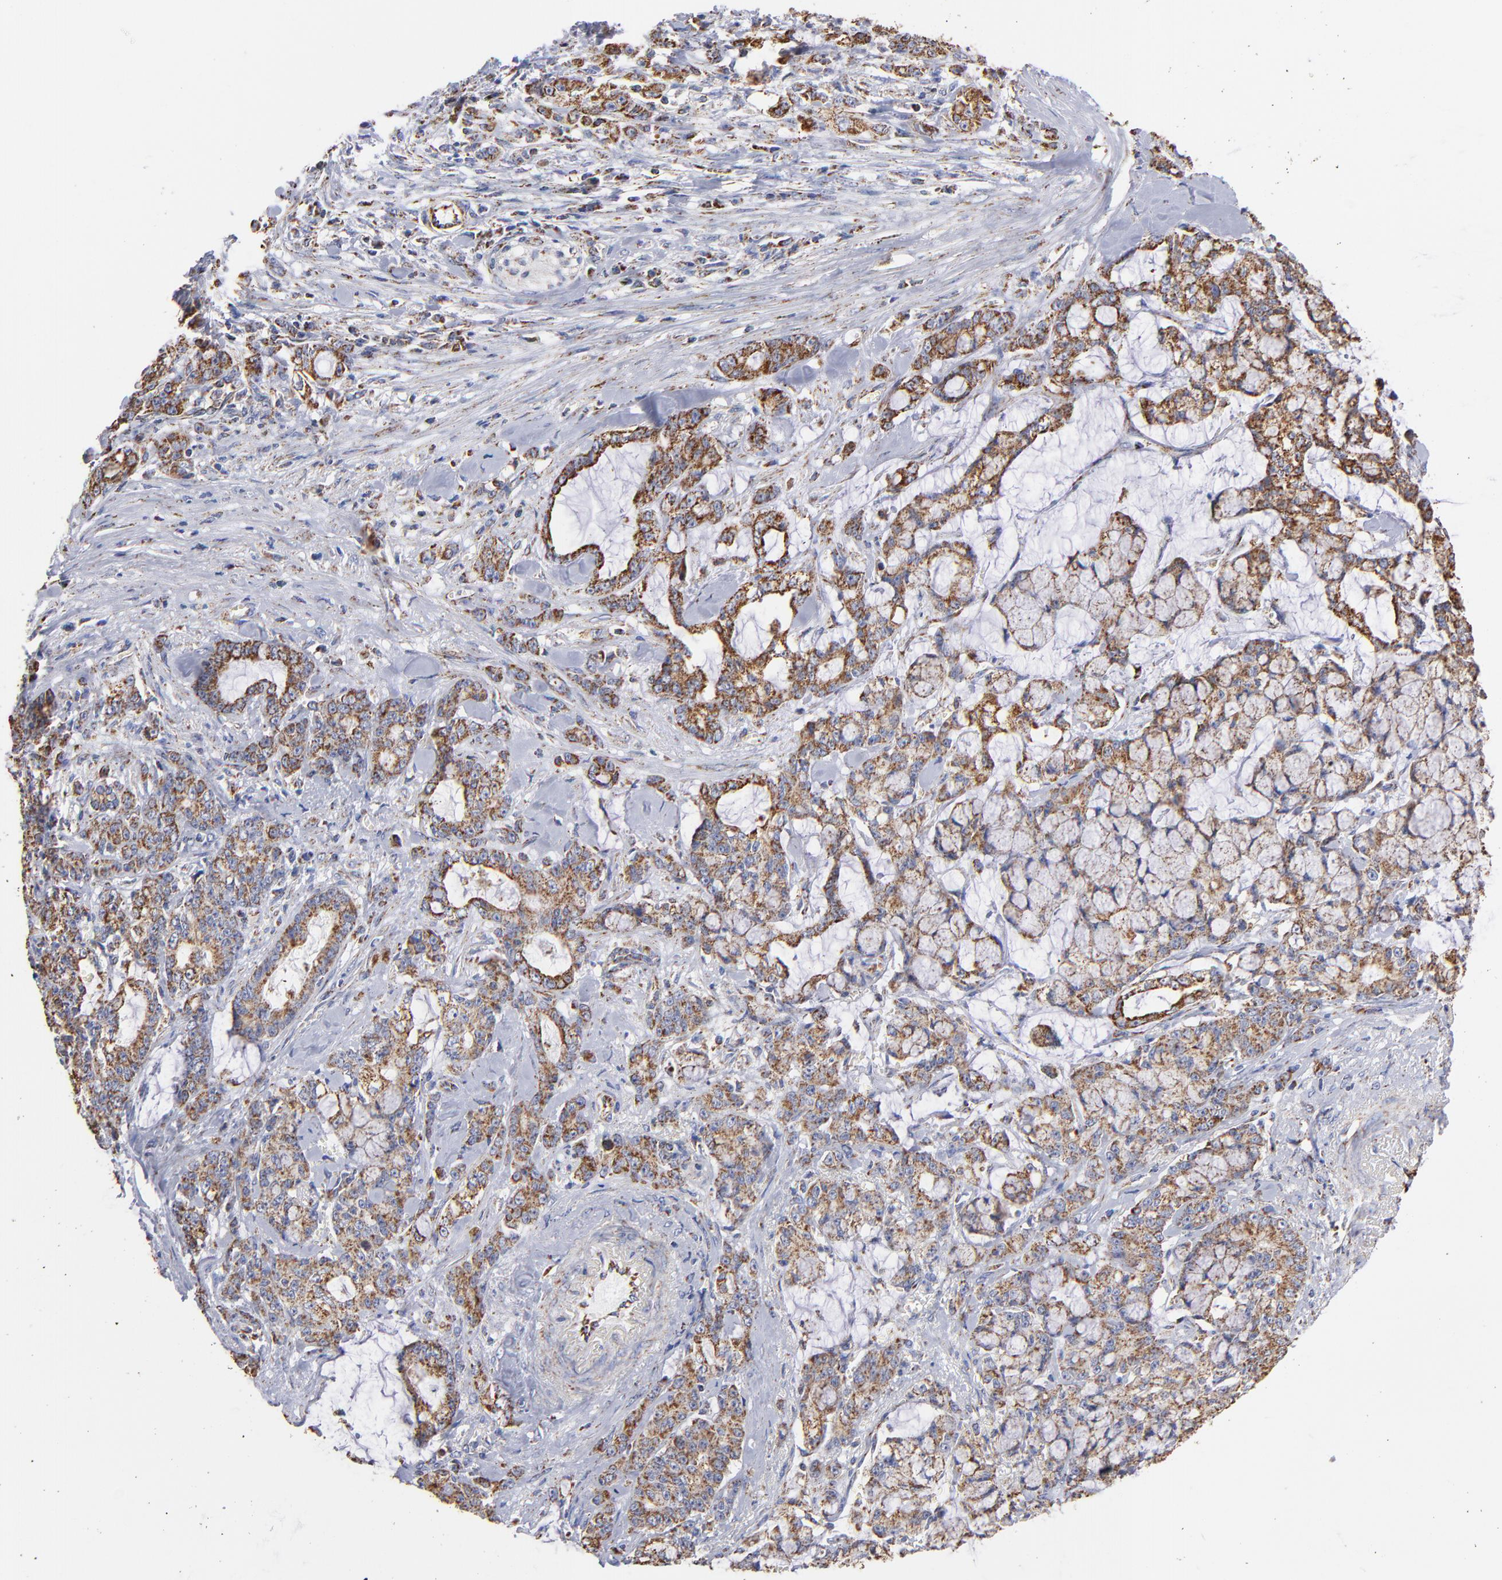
{"staining": {"intensity": "strong", "quantity": ">75%", "location": "cytoplasmic/membranous"}, "tissue": "pancreatic cancer", "cell_type": "Tumor cells", "image_type": "cancer", "snomed": [{"axis": "morphology", "description": "Adenocarcinoma, NOS"}, {"axis": "topography", "description": "Pancreas"}], "caption": "Immunohistochemistry of human pancreatic adenocarcinoma shows high levels of strong cytoplasmic/membranous expression in approximately >75% of tumor cells.", "gene": "PHB1", "patient": {"sex": "female", "age": 73}}